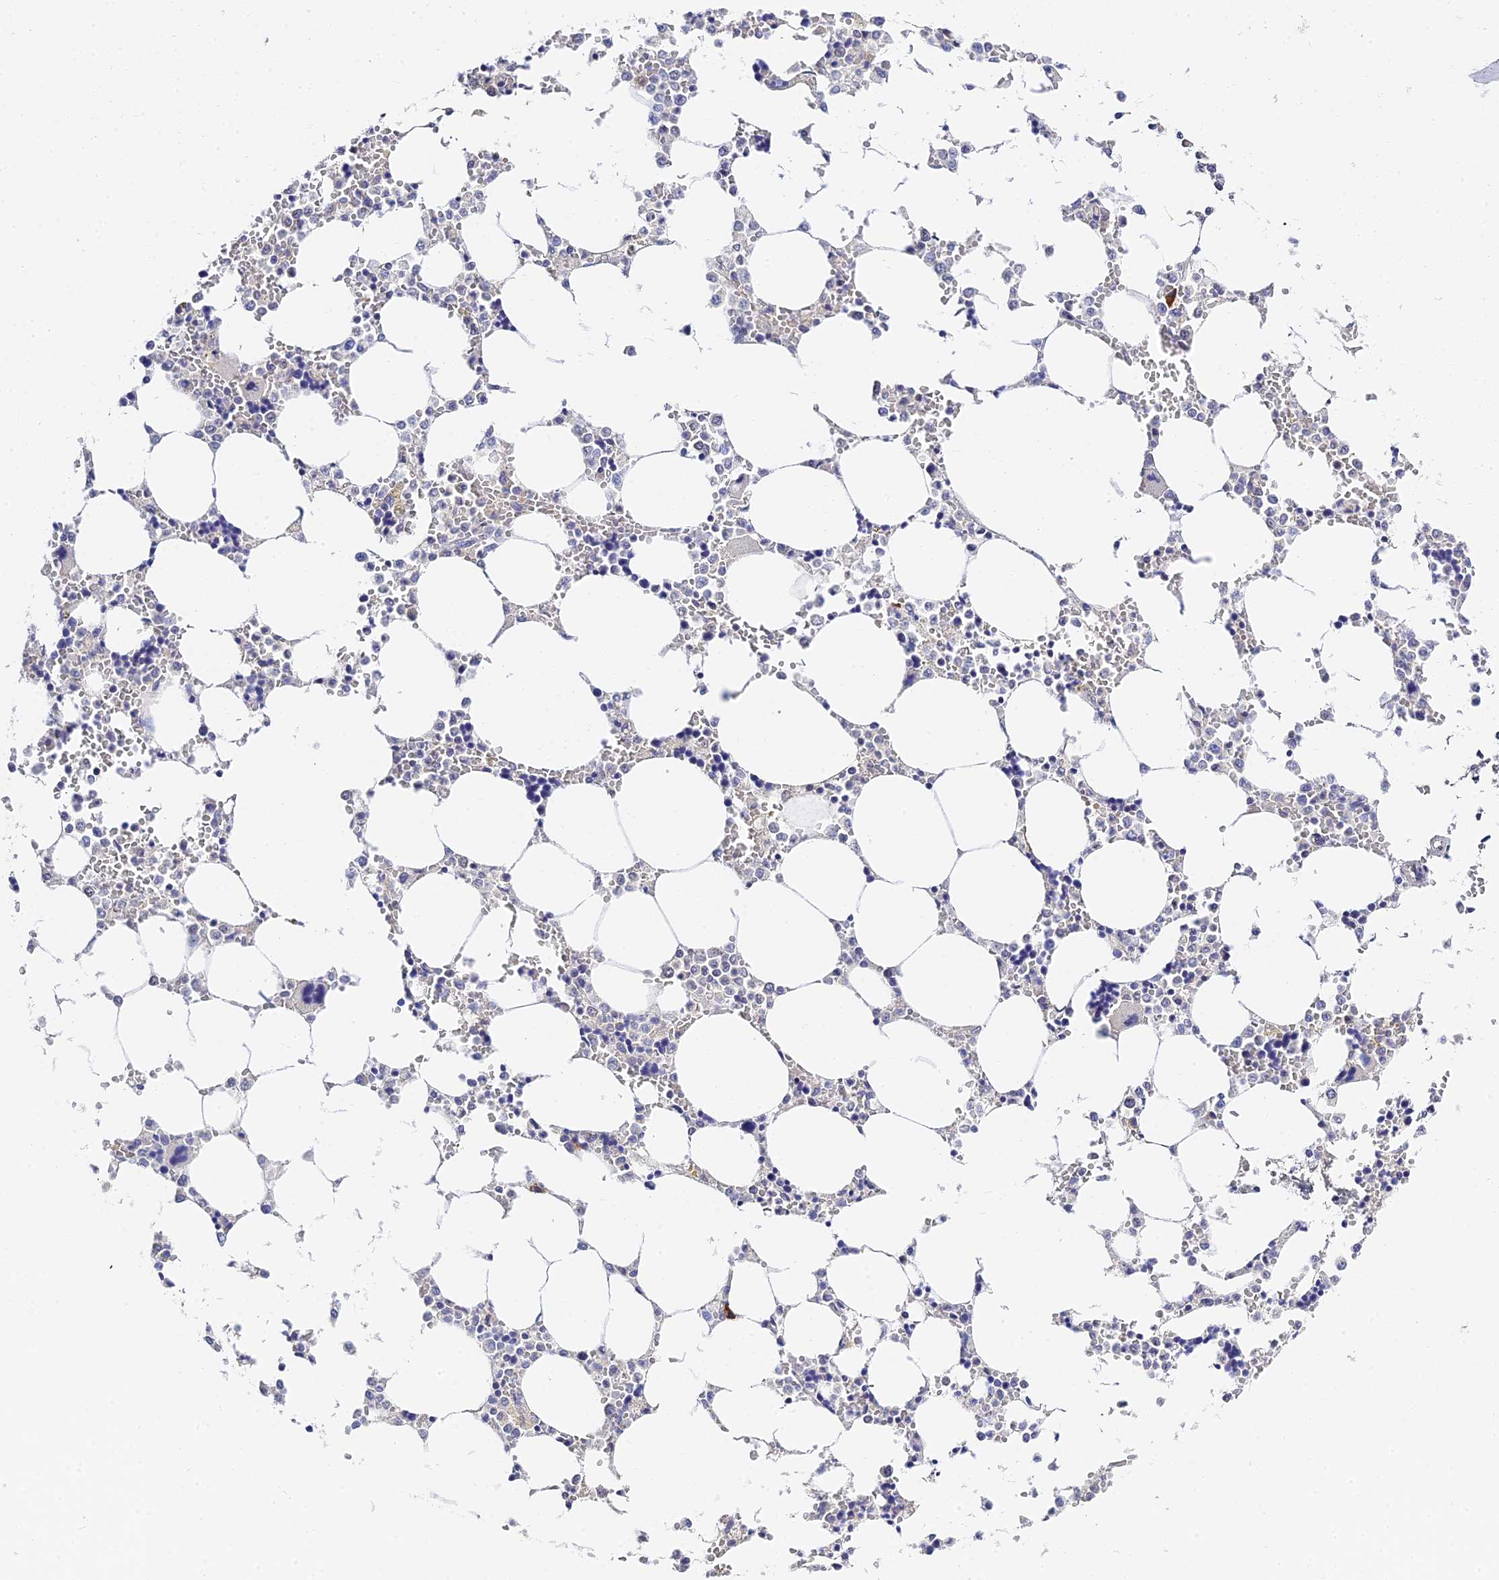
{"staining": {"intensity": "negative", "quantity": "none", "location": "none"}, "tissue": "bone marrow", "cell_type": "Hematopoietic cells", "image_type": "normal", "snomed": [{"axis": "morphology", "description": "Normal tissue, NOS"}, {"axis": "topography", "description": "Bone marrow"}], "caption": "IHC histopathology image of benign bone marrow stained for a protein (brown), which displays no expression in hematopoietic cells.", "gene": "HOXB1", "patient": {"sex": "male", "age": 64}}